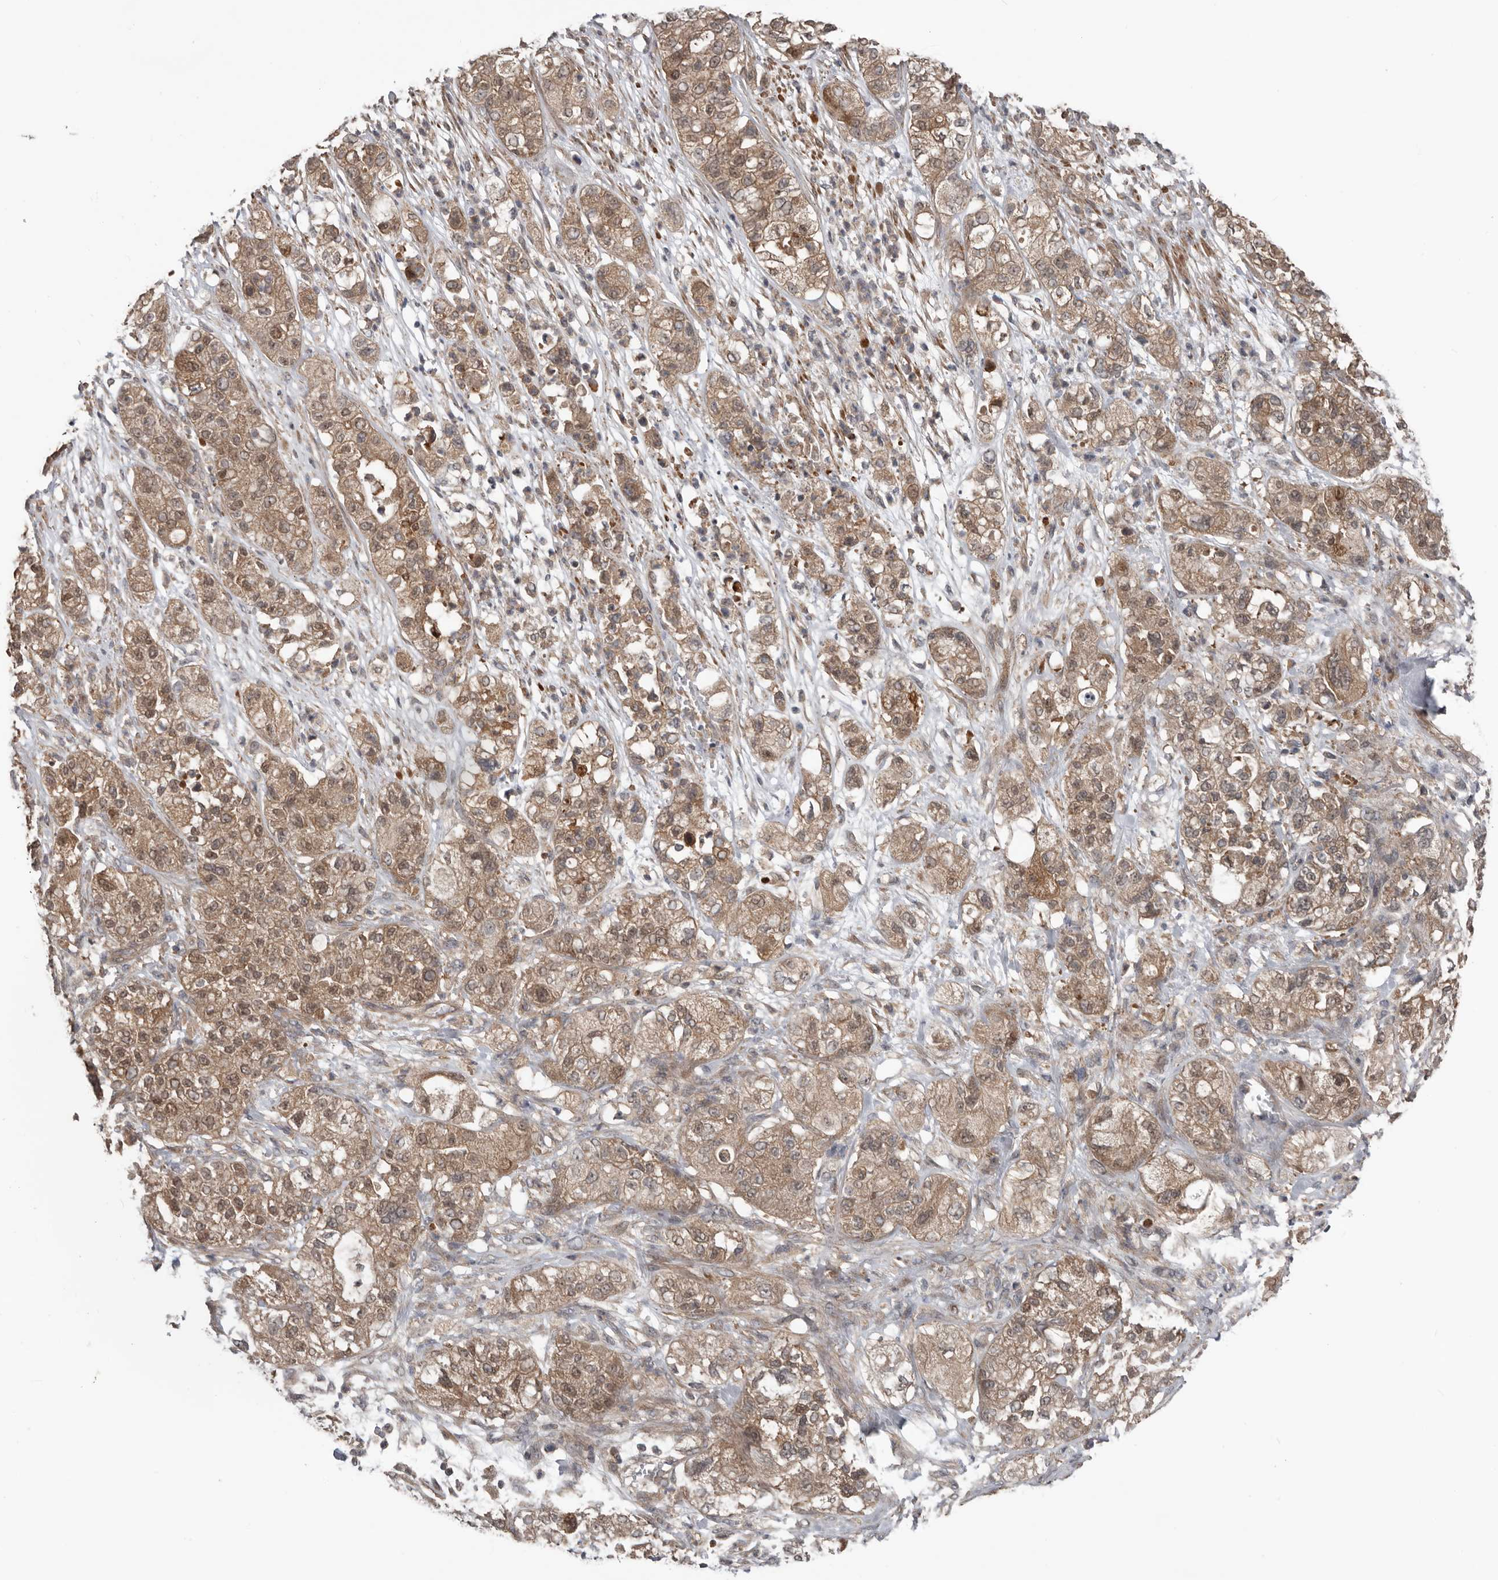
{"staining": {"intensity": "moderate", "quantity": ">75%", "location": "cytoplasmic/membranous,nuclear"}, "tissue": "pancreatic cancer", "cell_type": "Tumor cells", "image_type": "cancer", "snomed": [{"axis": "morphology", "description": "Adenocarcinoma, NOS"}, {"axis": "topography", "description": "Pancreas"}], "caption": "Tumor cells show medium levels of moderate cytoplasmic/membranous and nuclear expression in about >75% of cells in human pancreatic cancer.", "gene": "DNAJB4", "patient": {"sex": "female", "age": 78}}